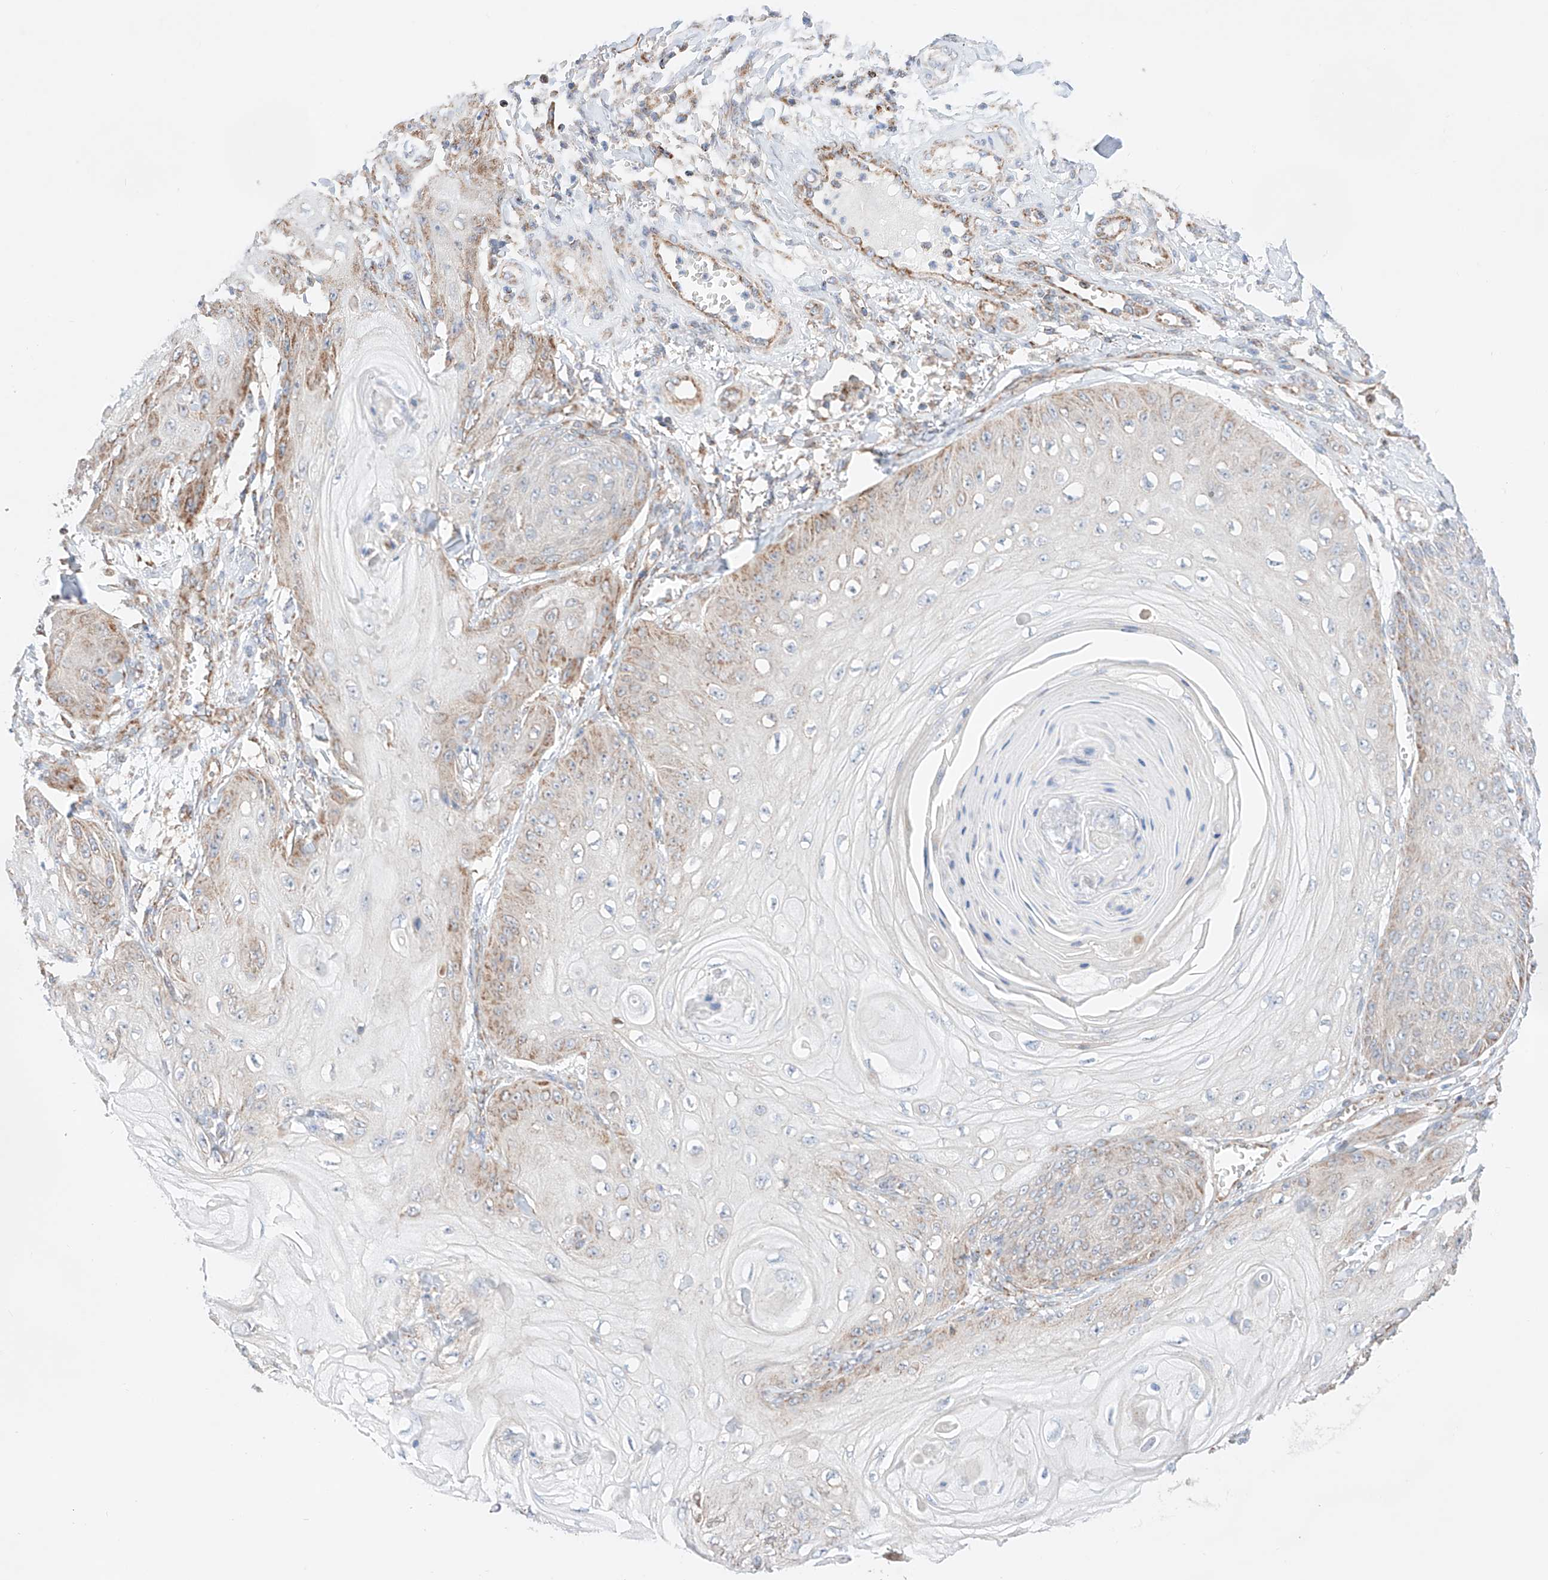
{"staining": {"intensity": "moderate", "quantity": "25%-75%", "location": "cytoplasmic/membranous"}, "tissue": "skin cancer", "cell_type": "Tumor cells", "image_type": "cancer", "snomed": [{"axis": "morphology", "description": "Squamous cell carcinoma, NOS"}, {"axis": "topography", "description": "Skin"}], "caption": "Tumor cells display moderate cytoplasmic/membranous positivity in approximately 25%-75% of cells in skin squamous cell carcinoma.", "gene": "KTI12", "patient": {"sex": "male", "age": 74}}